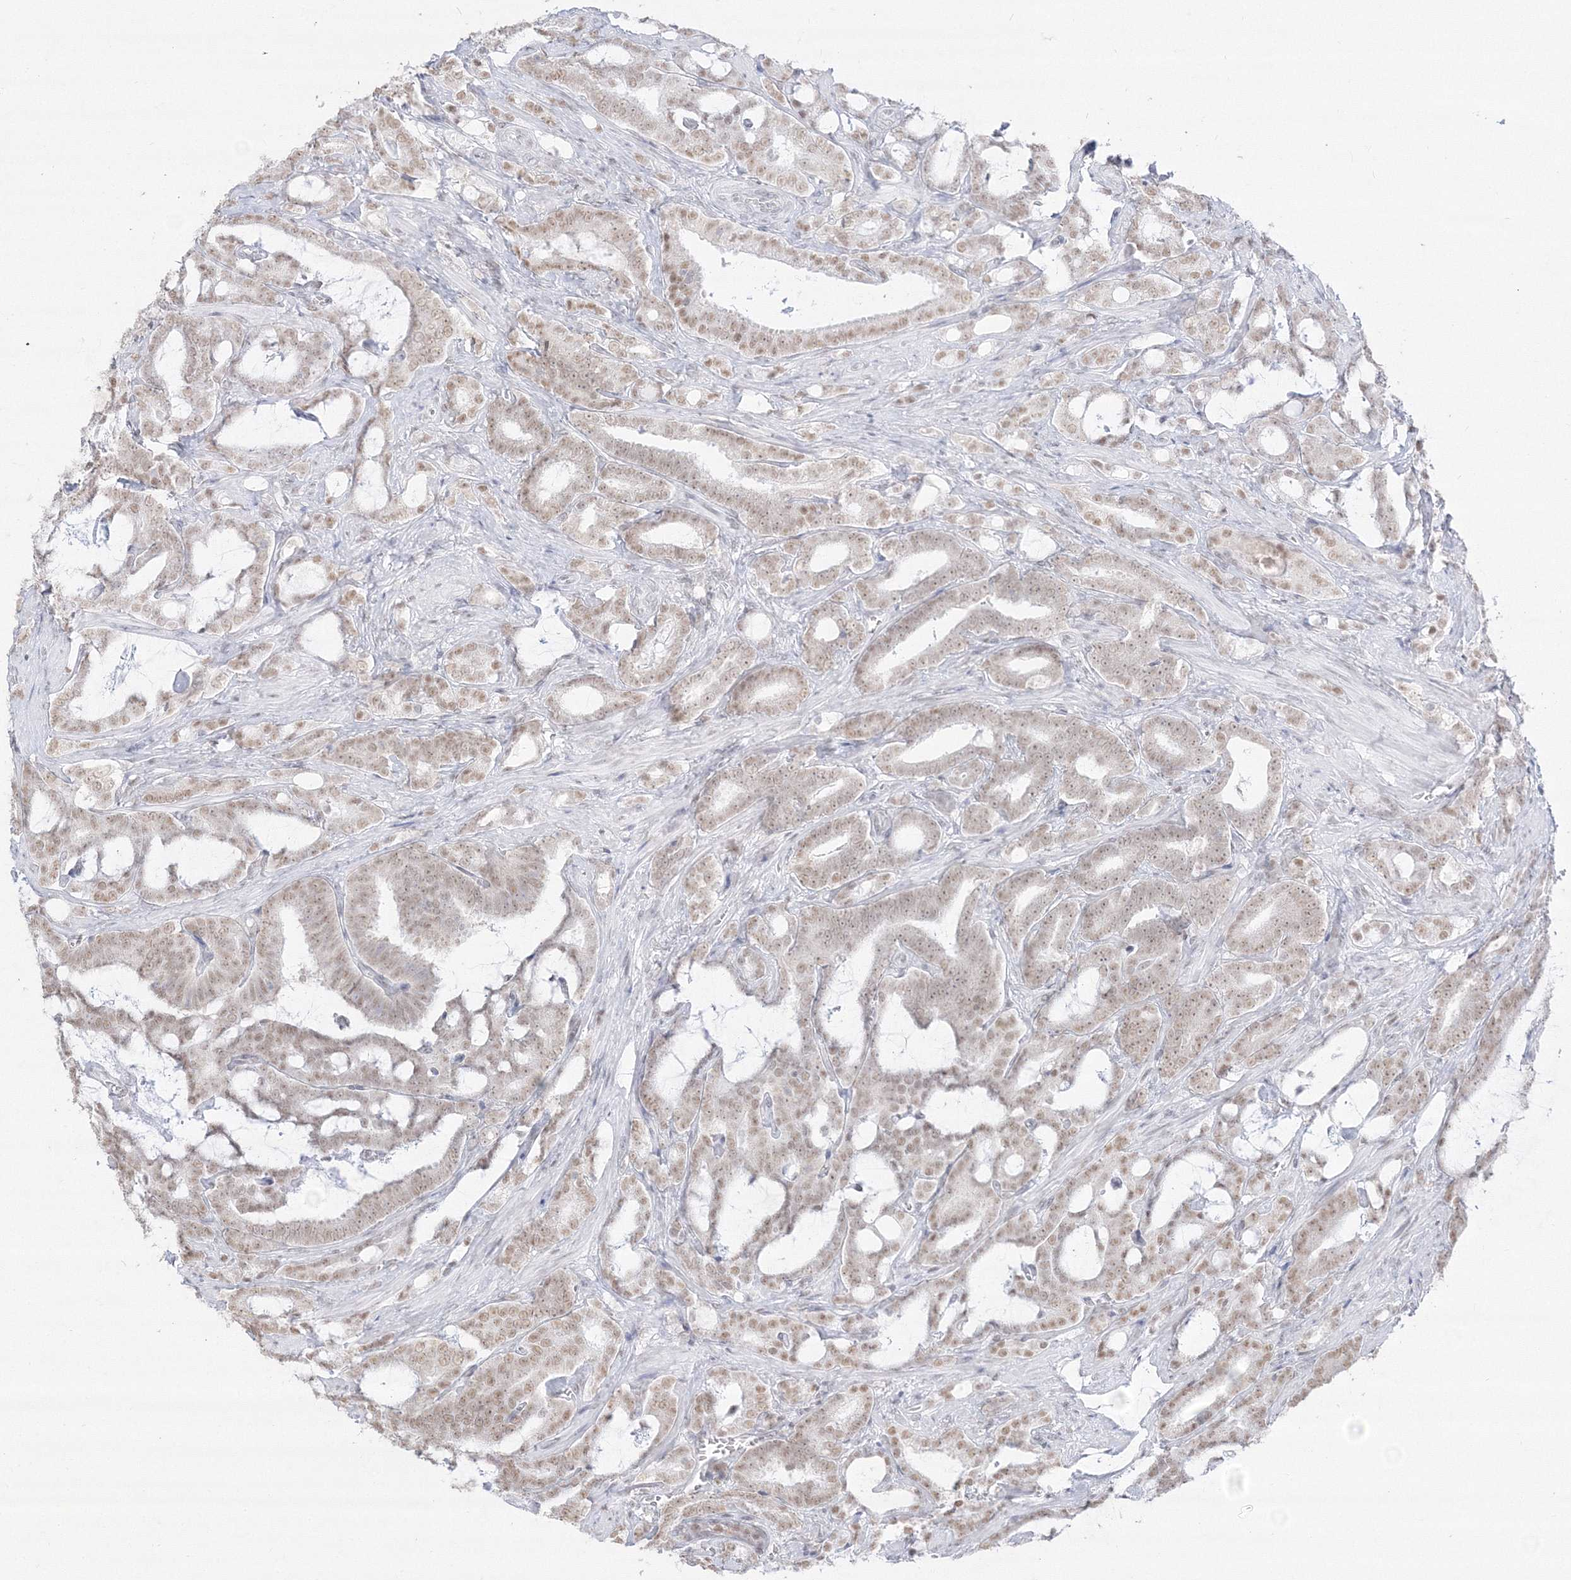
{"staining": {"intensity": "weak", "quantity": ">75%", "location": "nuclear"}, "tissue": "prostate cancer", "cell_type": "Tumor cells", "image_type": "cancer", "snomed": [{"axis": "morphology", "description": "Adenocarcinoma, High grade"}, {"axis": "topography", "description": "Prostate and seminal vesicle, NOS"}], "caption": "The photomicrograph displays staining of prostate cancer (high-grade adenocarcinoma), revealing weak nuclear protein staining (brown color) within tumor cells. (DAB (3,3'-diaminobenzidine) IHC with brightfield microscopy, high magnification).", "gene": "PPP4R2", "patient": {"sex": "male", "age": 67}}